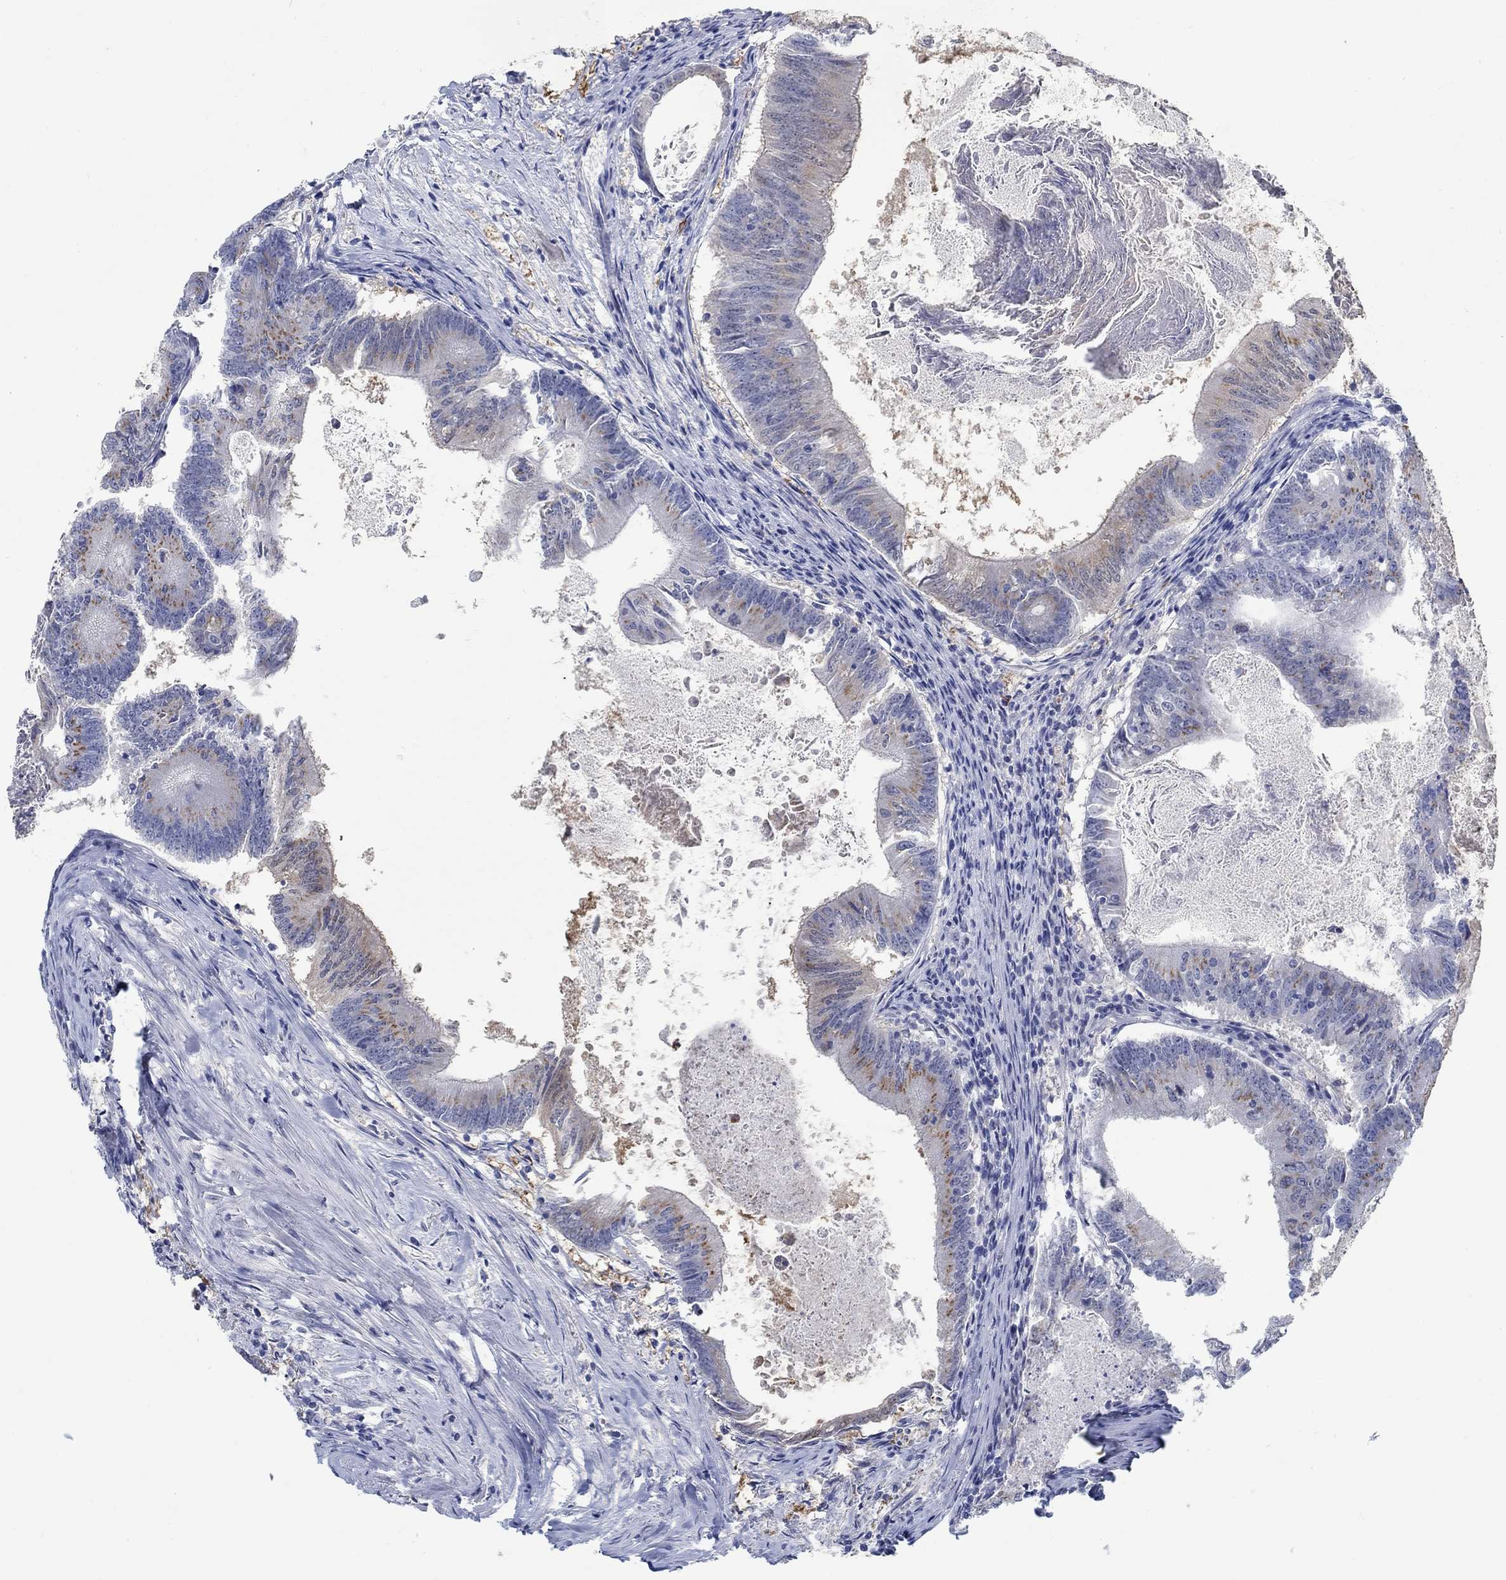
{"staining": {"intensity": "strong", "quantity": "25%-75%", "location": "cytoplasmic/membranous"}, "tissue": "colorectal cancer", "cell_type": "Tumor cells", "image_type": "cancer", "snomed": [{"axis": "morphology", "description": "Adenocarcinoma, NOS"}, {"axis": "topography", "description": "Colon"}], "caption": "The photomicrograph shows staining of colorectal cancer, revealing strong cytoplasmic/membranous protein staining (brown color) within tumor cells.", "gene": "TEKT4", "patient": {"sex": "female", "age": 70}}